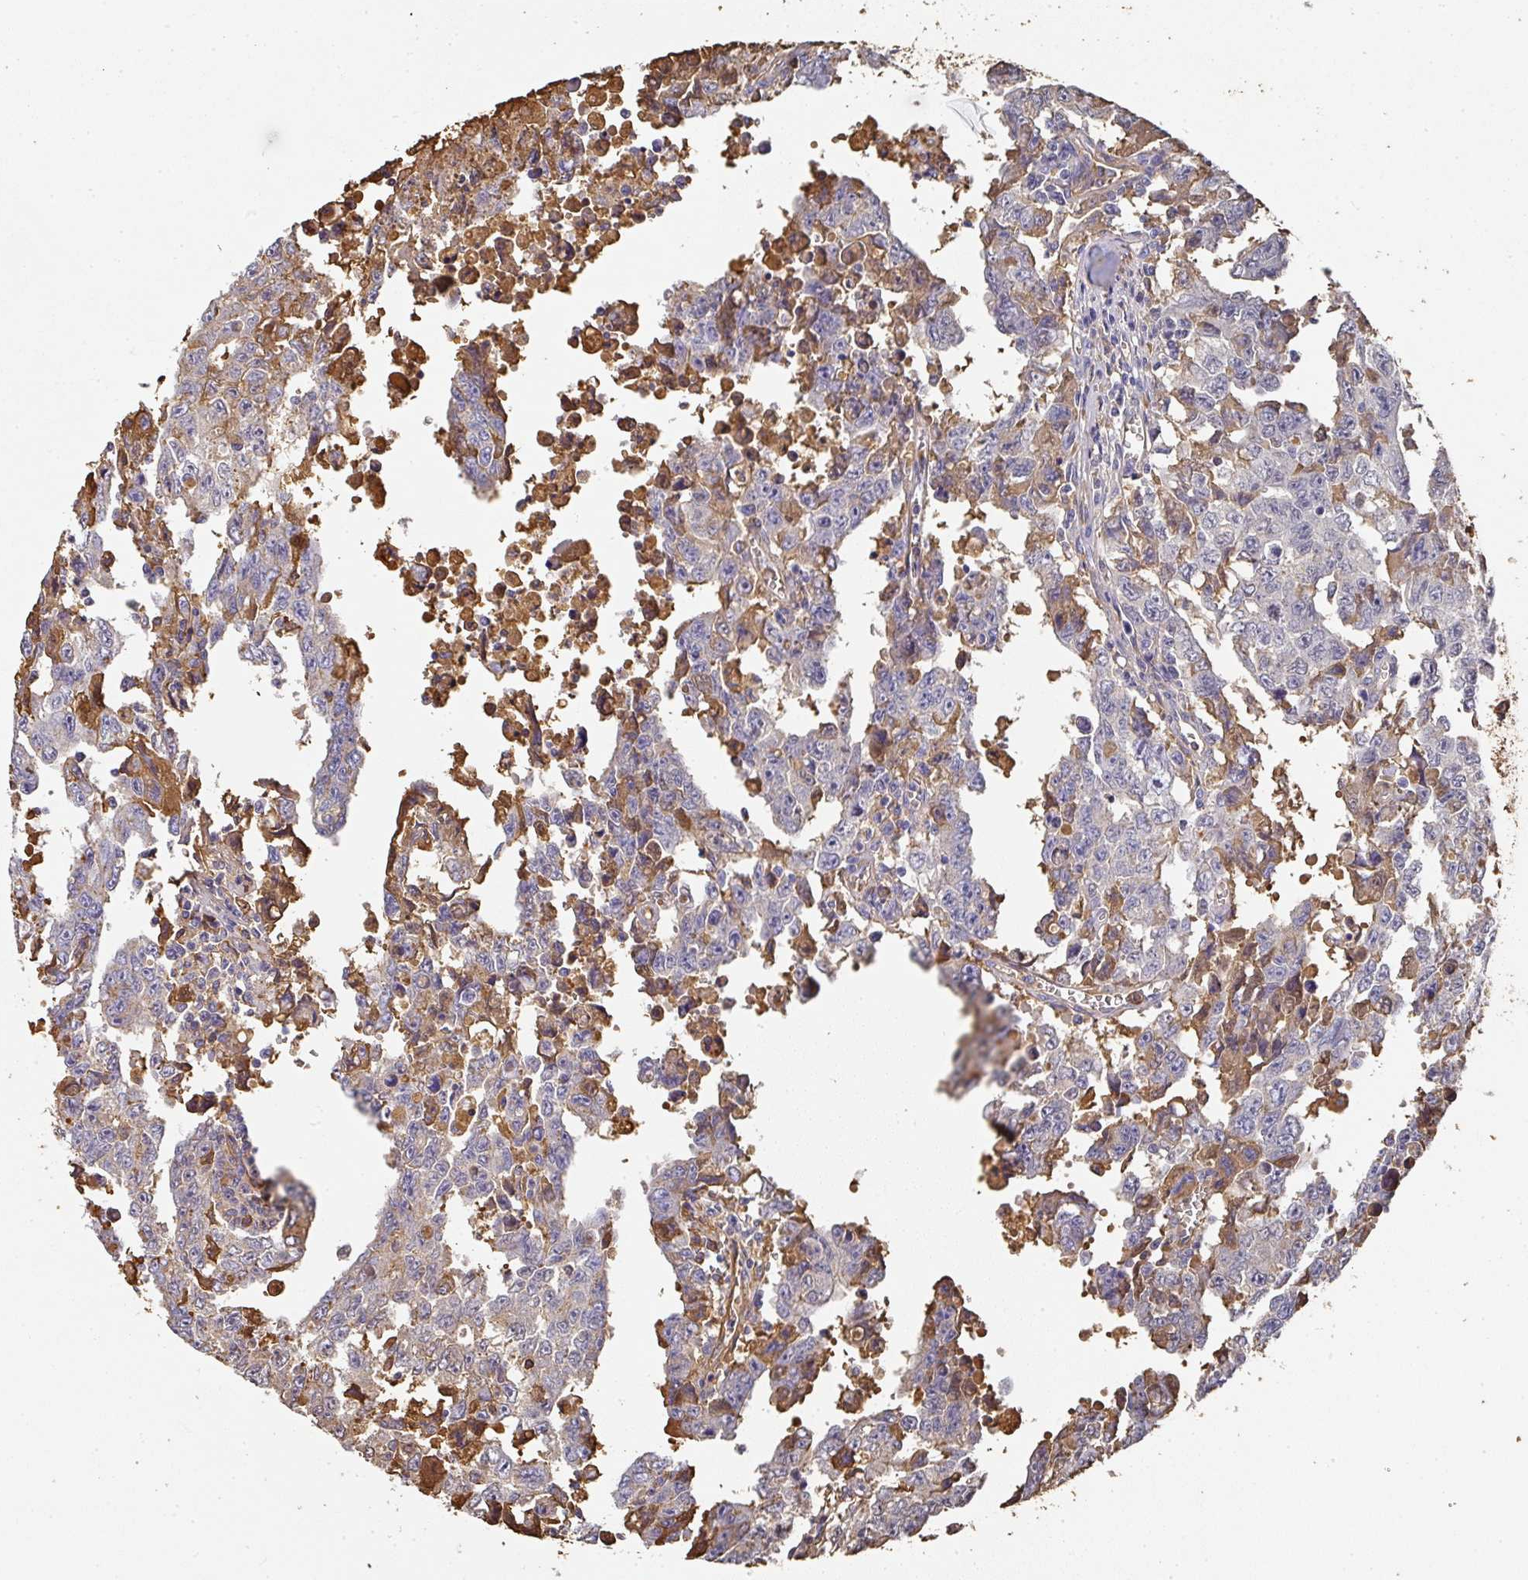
{"staining": {"intensity": "moderate", "quantity": "25%-75%", "location": "cytoplasmic/membranous"}, "tissue": "testis cancer", "cell_type": "Tumor cells", "image_type": "cancer", "snomed": [{"axis": "morphology", "description": "Carcinoma, Embryonal, NOS"}, {"axis": "topography", "description": "Testis"}], "caption": "Immunohistochemical staining of human testis cancer reveals medium levels of moderate cytoplasmic/membranous positivity in approximately 25%-75% of tumor cells.", "gene": "ALB", "patient": {"sex": "male", "age": 24}}